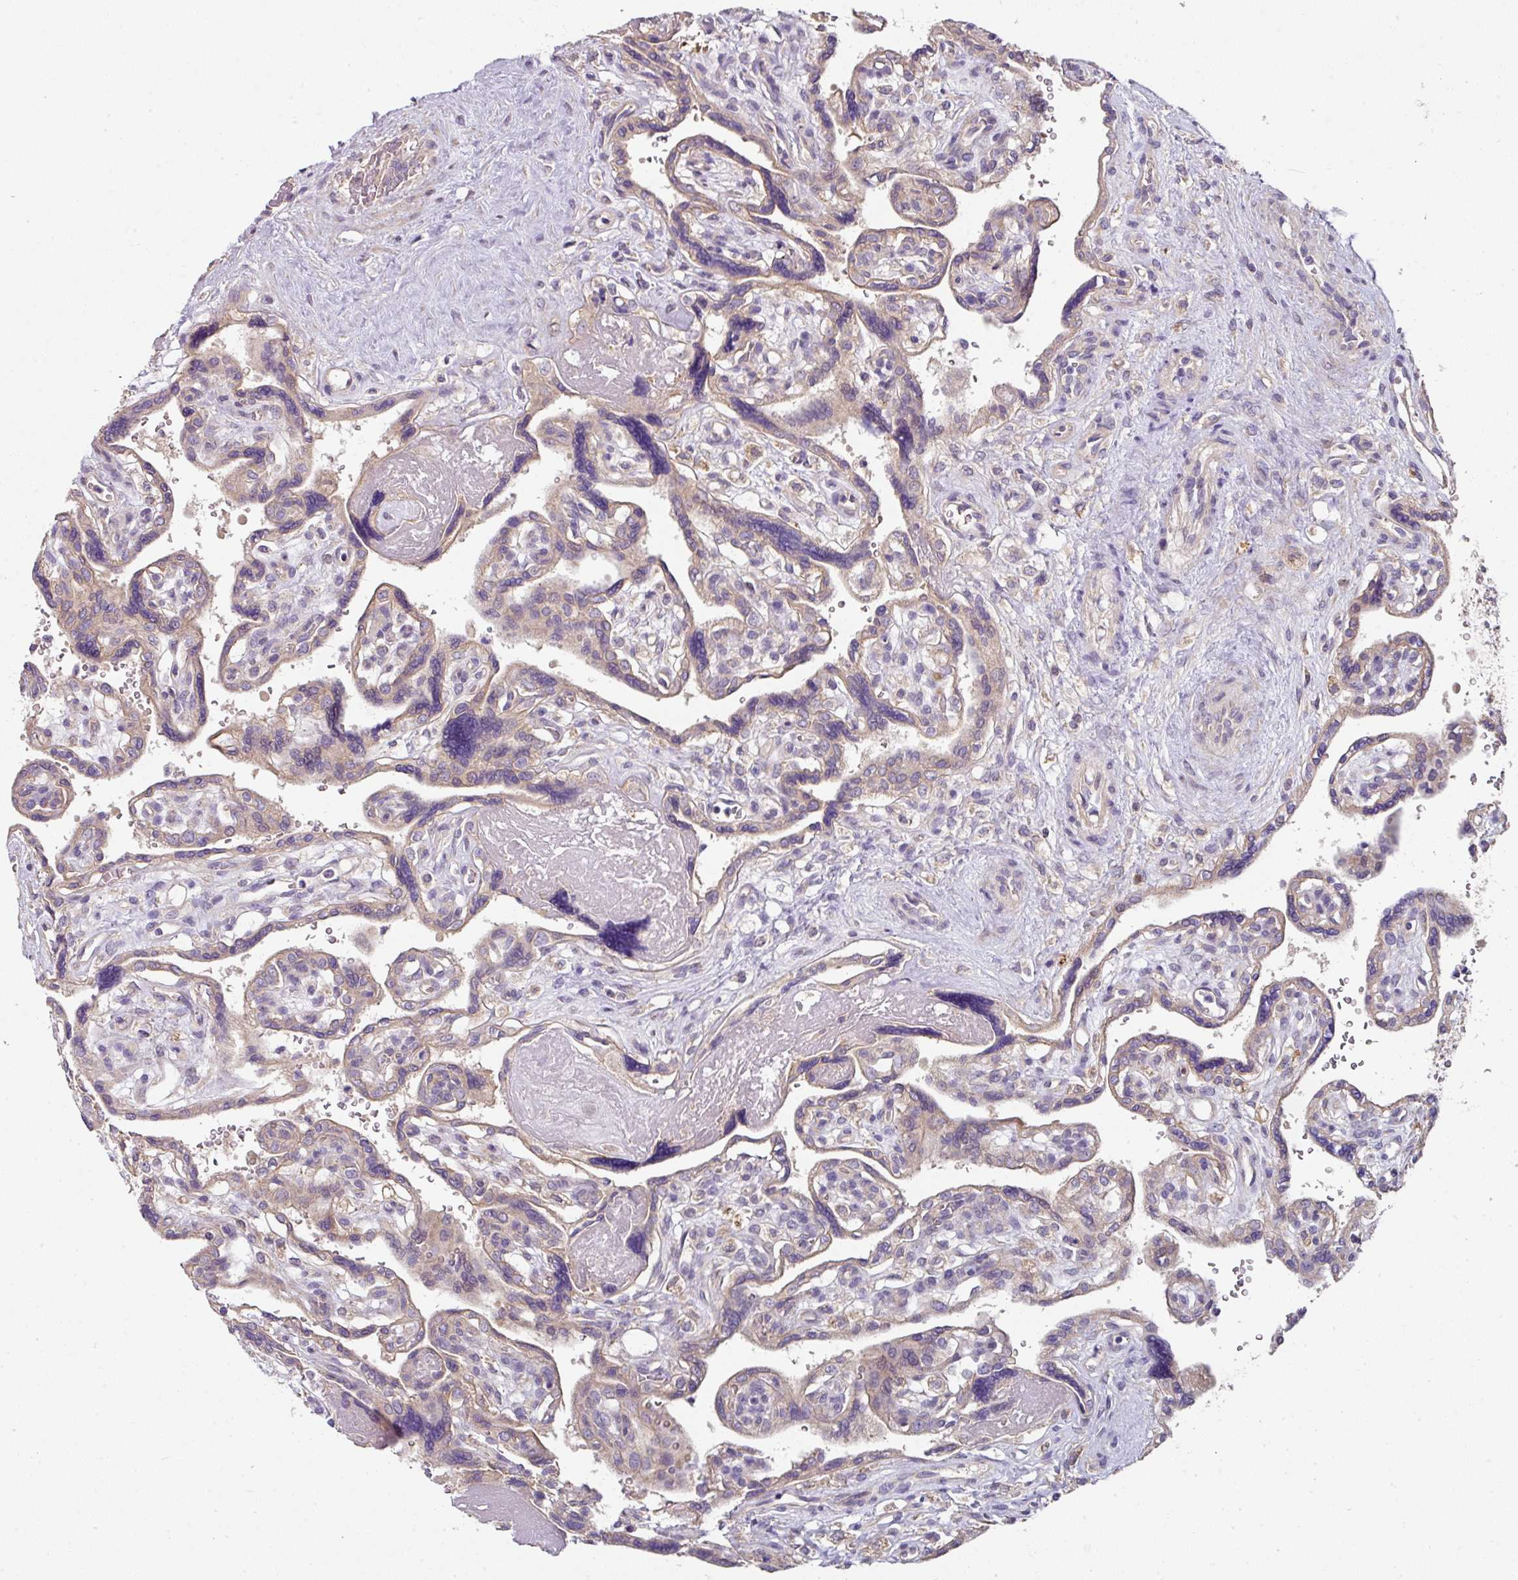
{"staining": {"intensity": "weak", "quantity": ">75%", "location": "cytoplasmic/membranous"}, "tissue": "placenta", "cell_type": "Decidual cells", "image_type": "normal", "snomed": [{"axis": "morphology", "description": "Normal tissue, NOS"}, {"axis": "topography", "description": "Placenta"}], "caption": "Weak cytoplasmic/membranous positivity for a protein is present in approximately >75% of decidual cells of benign placenta using immunohistochemistry.", "gene": "C4orf48", "patient": {"sex": "female", "age": 39}}